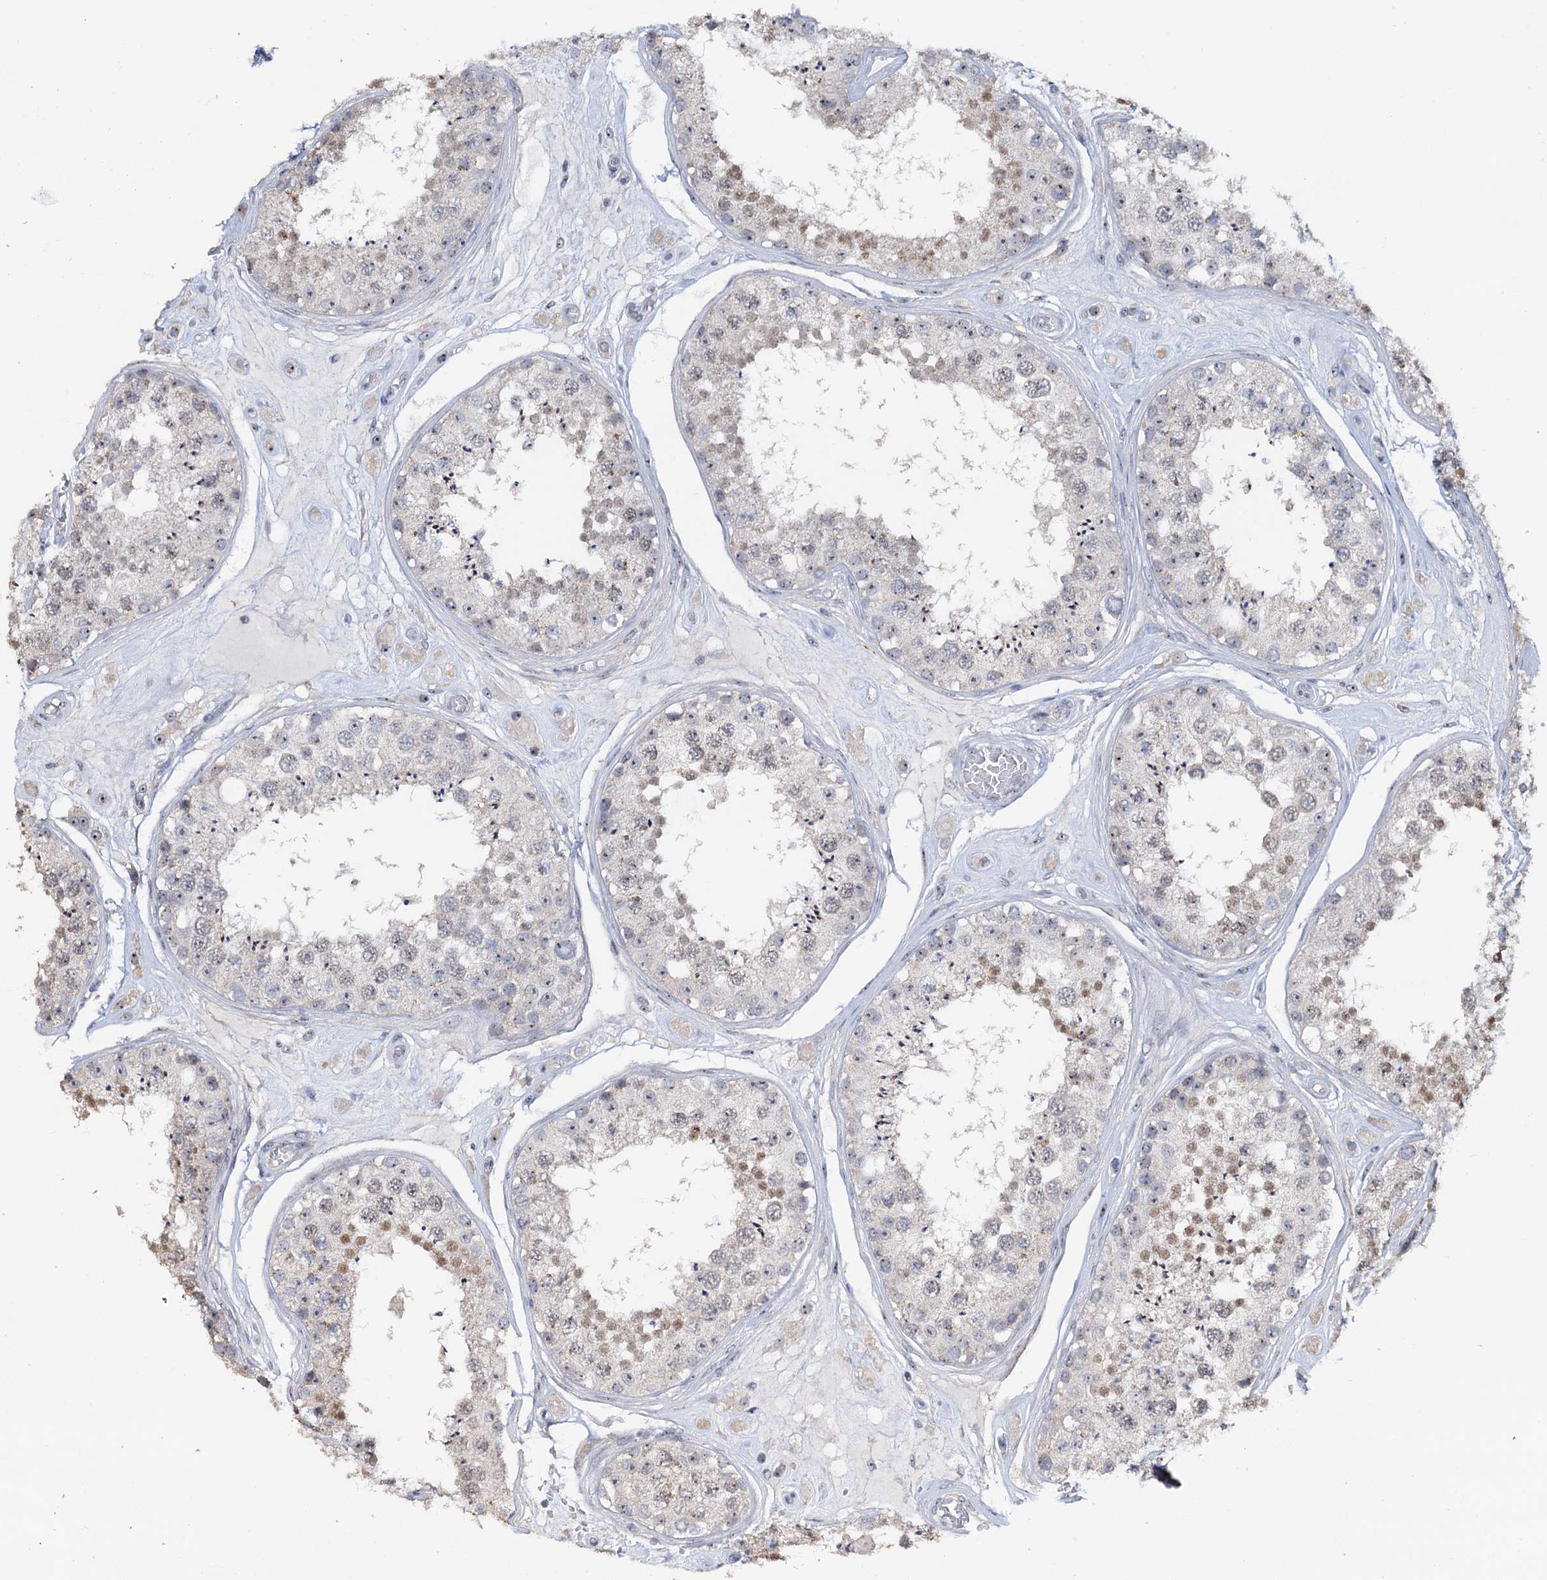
{"staining": {"intensity": "moderate", "quantity": "<25%", "location": "nuclear"}, "tissue": "testis", "cell_type": "Cells in seminiferous ducts", "image_type": "normal", "snomed": [{"axis": "morphology", "description": "Normal tissue, NOS"}, {"axis": "topography", "description": "Testis"}], "caption": "Immunohistochemical staining of unremarkable testis demonstrates <25% levels of moderate nuclear protein staining in about <25% of cells in seminiferous ducts.", "gene": "C2CD3", "patient": {"sex": "male", "age": 25}}